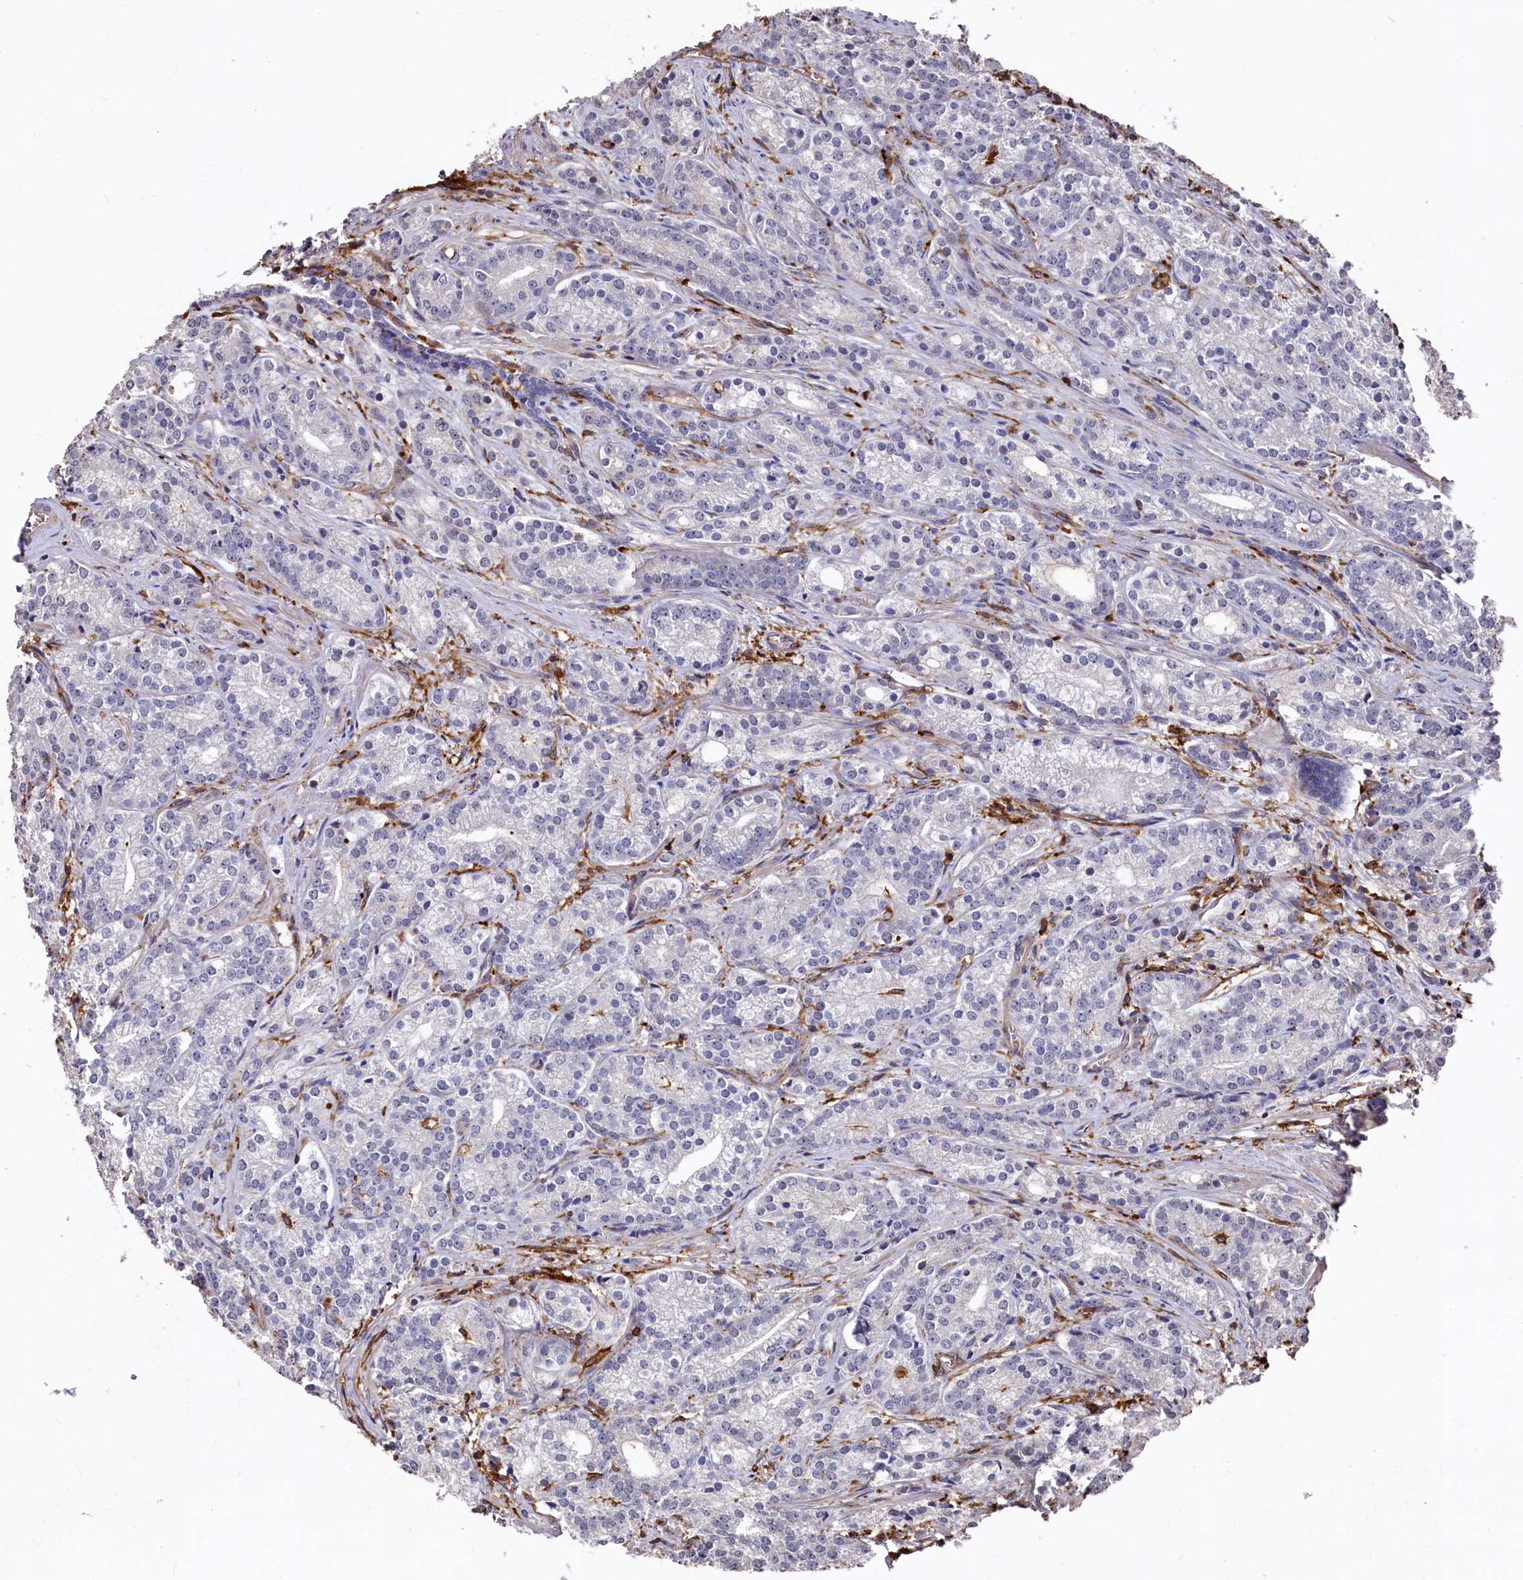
{"staining": {"intensity": "negative", "quantity": "none", "location": "none"}, "tissue": "prostate cancer", "cell_type": "Tumor cells", "image_type": "cancer", "snomed": [{"axis": "morphology", "description": "Adenocarcinoma, Low grade"}, {"axis": "topography", "description": "Prostate"}], "caption": "This is an immunohistochemistry (IHC) micrograph of human low-grade adenocarcinoma (prostate). There is no staining in tumor cells.", "gene": "PLEKHO2", "patient": {"sex": "male", "age": 71}}